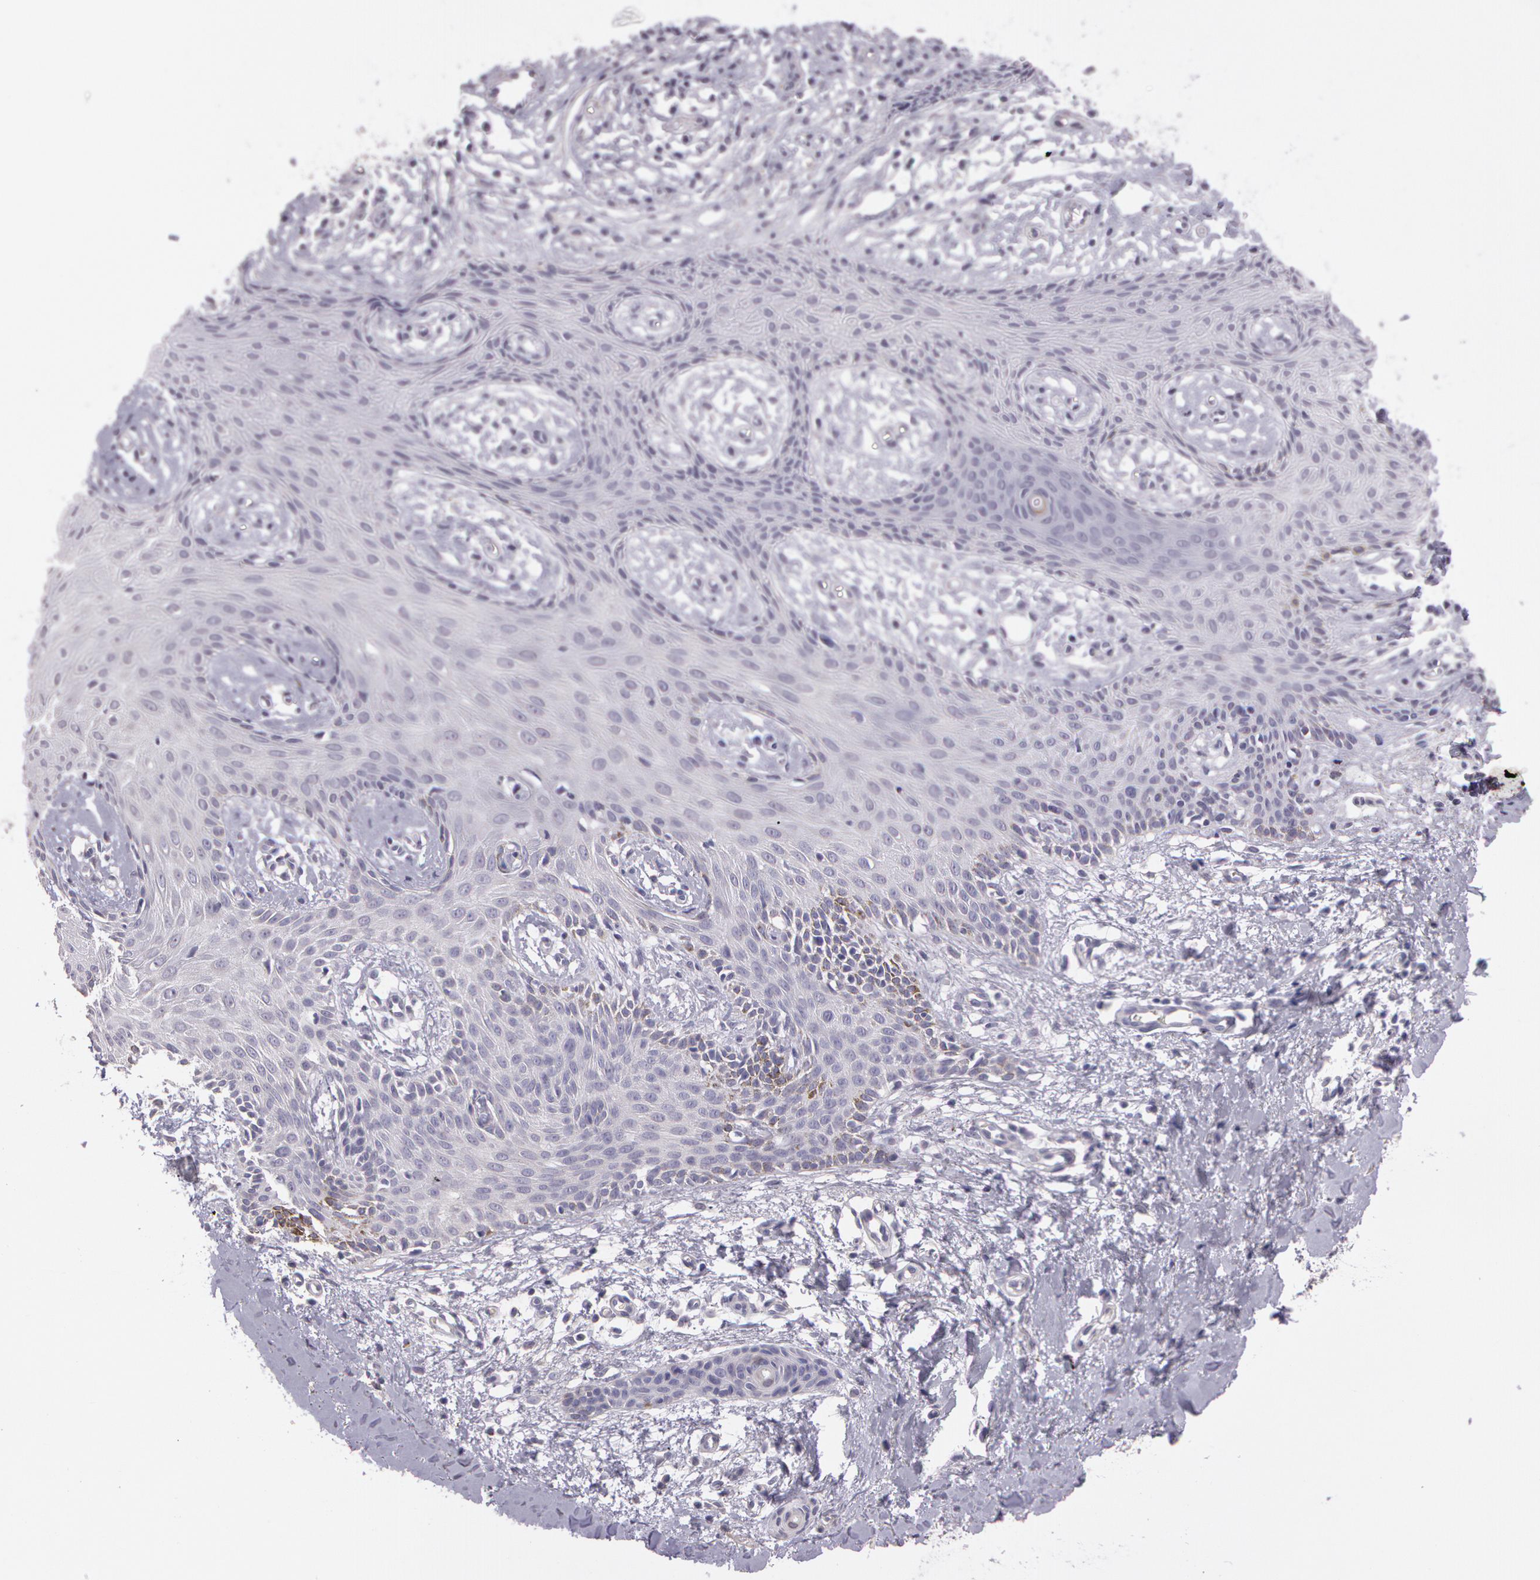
{"staining": {"intensity": "negative", "quantity": "none", "location": "none"}, "tissue": "skin cancer", "cell_type": "Tumor cells", "image_type": "cancer", "snomed": [{"axis": "morphology", "description": "Basal cell carcinoma"}, {"axis": "topography", "description": "Skin"}], "caption": "IHC of human basal cell carcinoma (skin) displays no expression in tumor cells.", "gene": "G2E3", "patient": {"sex": "male", "age": 75}}